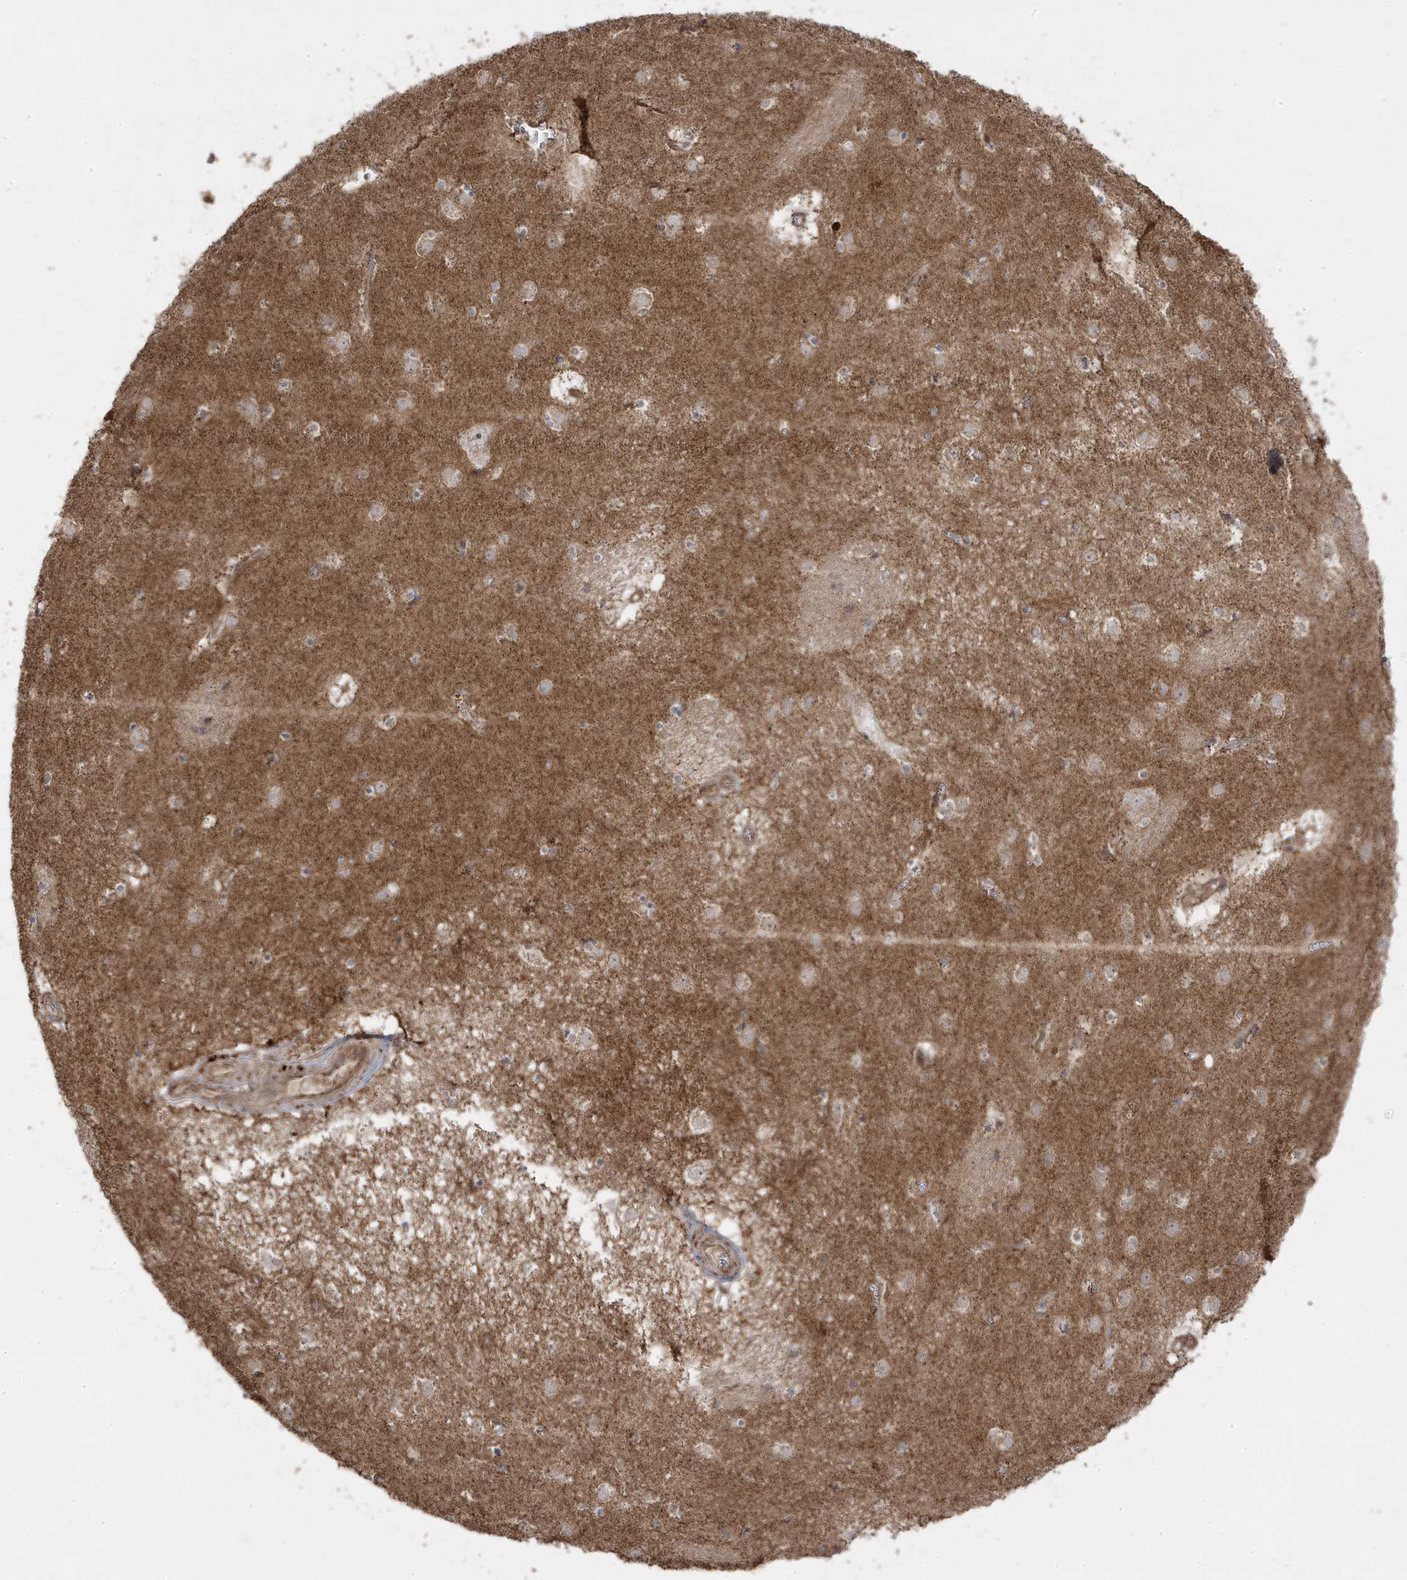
{"staining": {"intensity": "weak", "quantity": "25%-75%", "location": "cytoplasmic/membranous"}, "tissue": "caudate", "cell_type": "Glial cells", "image_type": "normal", "snomed": [{"axis": "morphology", "description": "Normal tissue, NOS"}, {"axis": "topography", "description": "Lateral ventricle wall"}], "caption": "Immunohistochemistry (IHC) of benign human caudate shows low levels of weak cytoplasmic/membranous staining in about 25%-75% of glial cells.", "gene": "CLUAP1", "patient": {"sex": "male", "age": 70}}